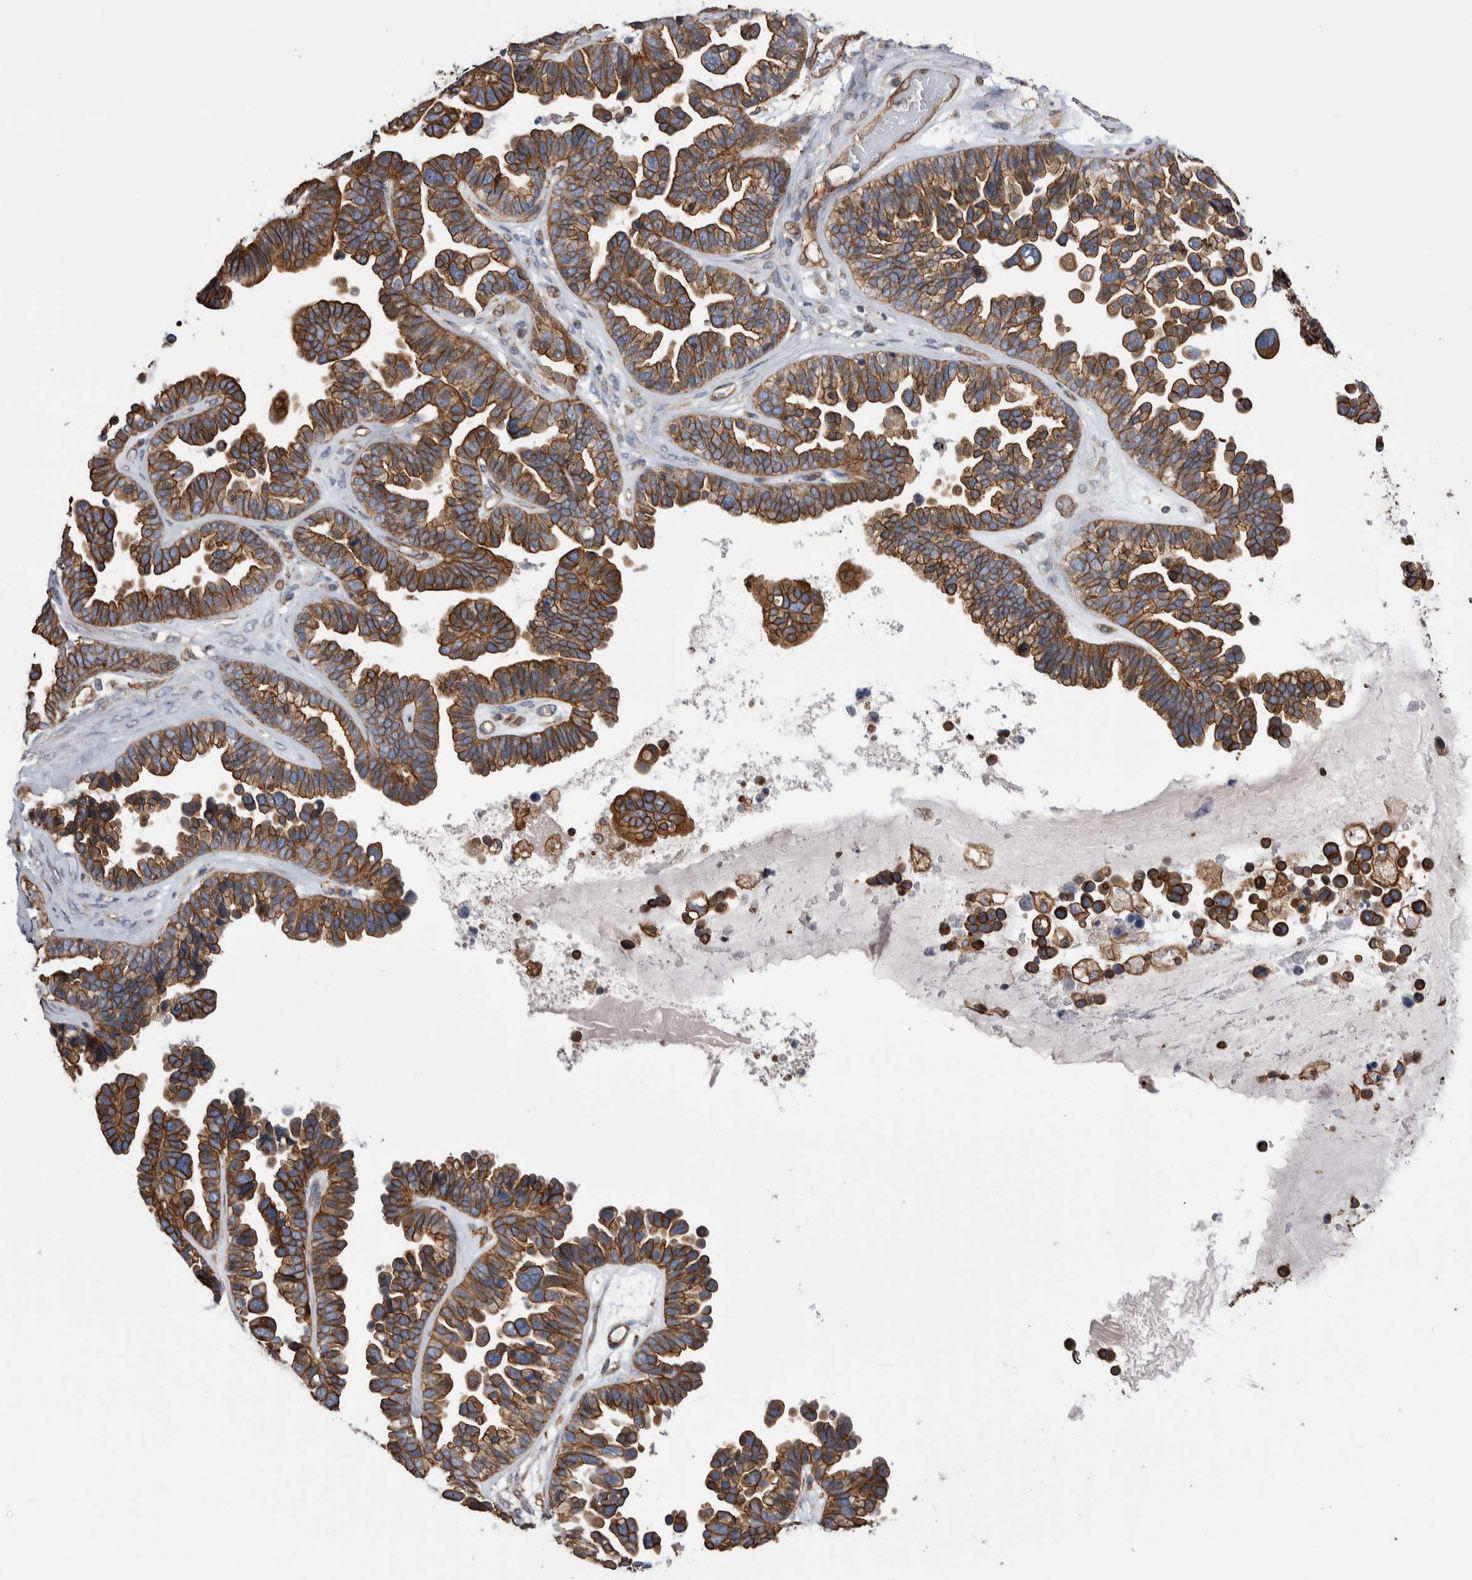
{"staining": {"intensity": "moderate", "quantity": ">75%", "location": "cytoplasmic/membranous"}, "tissue": "ovarian cancer", "cell_type": "Tumor cells", "image_type": "cancer", "snomed": [{"axis": "morphology", "description": "Cystadenocarcinoma, serous, NOS"}, {"axis": "topography", "description": "Ovary"}], "caption": "A high-resolution photomicrograph shows immunohistochemistry (IHC) staining of ovarian serous cystadenocarcinoma, which exhibits moderate cytoplasmic/membranous staining in approximately >75% of tumor cells. The staining was performed using DAB (3,3'-diaminobenzidine), with brown indicating positive protein expression. Nuclei are stained blue with hematoxylin.", "gene": "KIF12", "patient": {"sex": "female", "age": 56}}